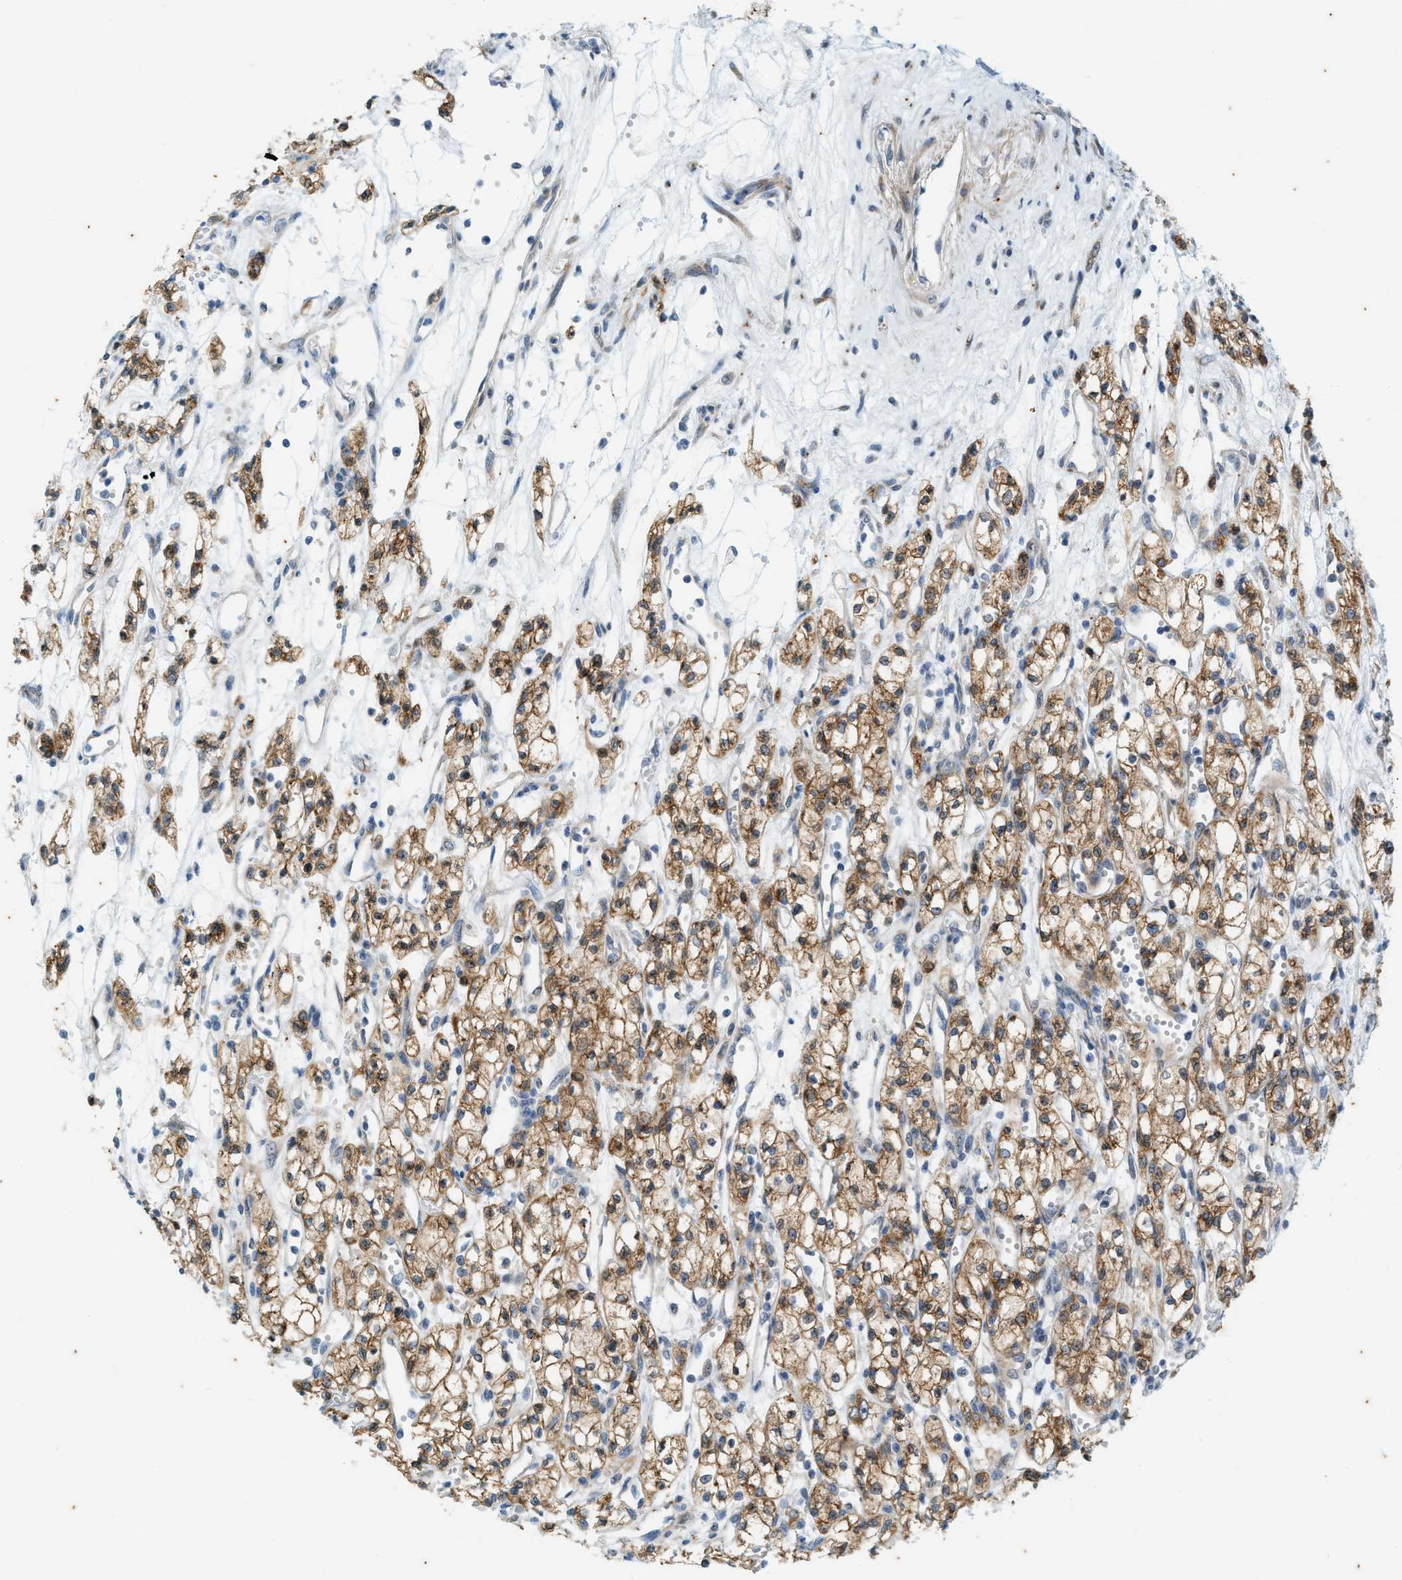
{"staining": {"intensity": "moderate", "quantity": ">75%", "location": "cytoplasmic/membranous"}, "tissue": "renal cancer", "cell_type": "Tumor cells", "image_type": "cancer", "snomed": [{"axis": "morphology", "description": "Adenocarcinoma, NOS"}, {"axis": "topography", "description": "Kidney"}], "caption": "Protein staining demonstrates moderate cytoplasmic/membranous positivity in approximately >75% of tumor cells in renal adenocarcinoma.", "gene": "CHPF2", "patient": {"sex": "male", "age": 59}}